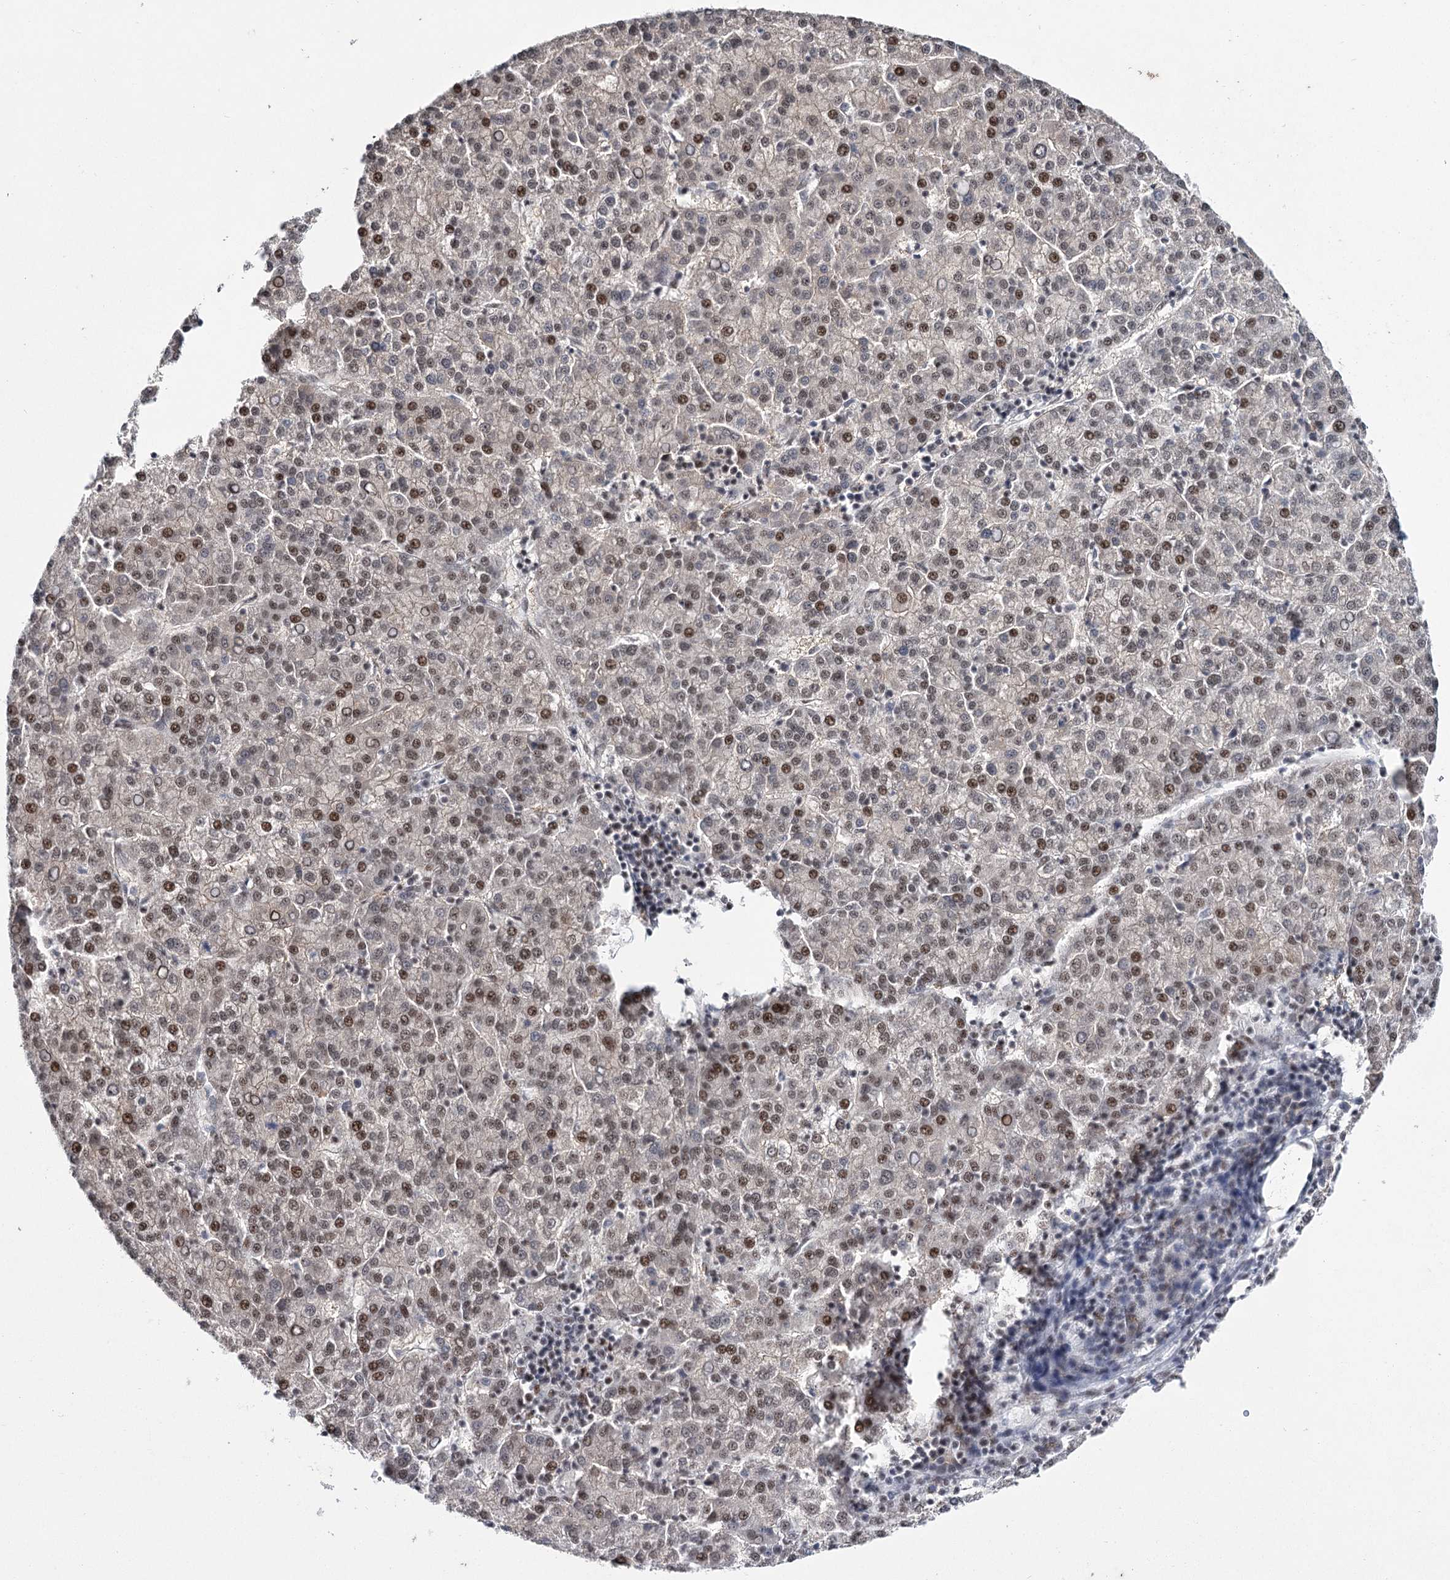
{"staining": {"intensity": "moderate", "quantity": ">75%", "location": "nuclear"}, "tissue": "liver cancer", "cell_type": "Tumor cells", "image_type": "cancer", "snomed": [{"axis": "morphology", "description": "Carcinoma, Hepatocellular, NOS"}, {"axis": "topography", "description": "Liver"}], "caption": "The image shows staining of liver hepatocellular carcinoma, revealing moderate nuclear protein staining (brown color) within tumor cells. Nuclei are stained in blue.", "gene": "SCAF8", "patient": {"sex": "female", "age": 58}}